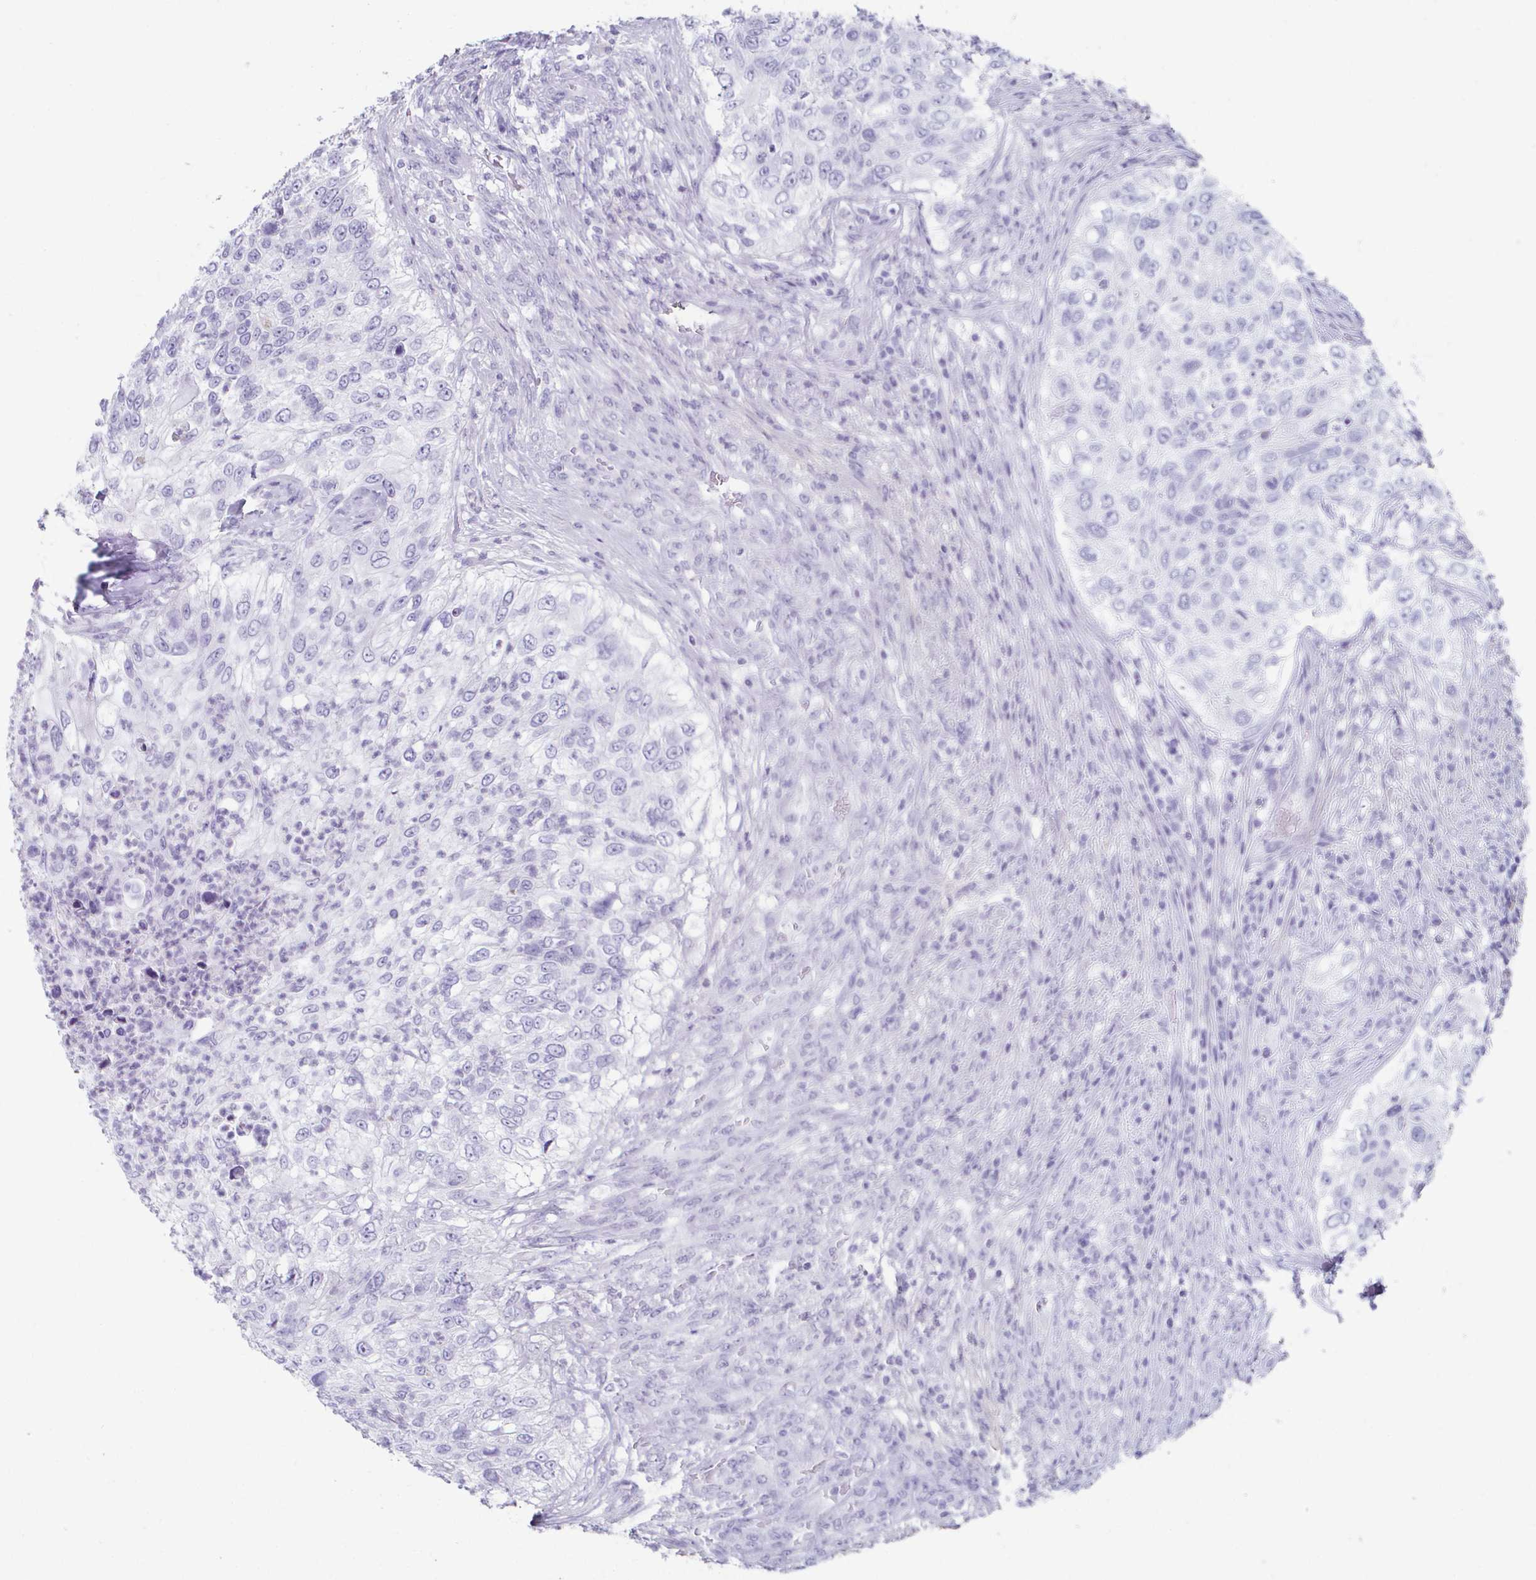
{"staining": {"intensity": "negative", "quantity": "none", "location": "none"}, "tissue": "urothelial cancer", "cell_type": "Tumor cells", "image_type": "cancer", "snomed": [{"axis": "morphology", "description": "Urothelial carcinoma, High grade"}, {"axis": "topography", "description": "Urinary bladder"}], "caption": "A histopathology image of human urothelial cancer is negative for staining in tumor cells.", "gene": "CREG2", "patient": {"sex": "female", "age": 60}}